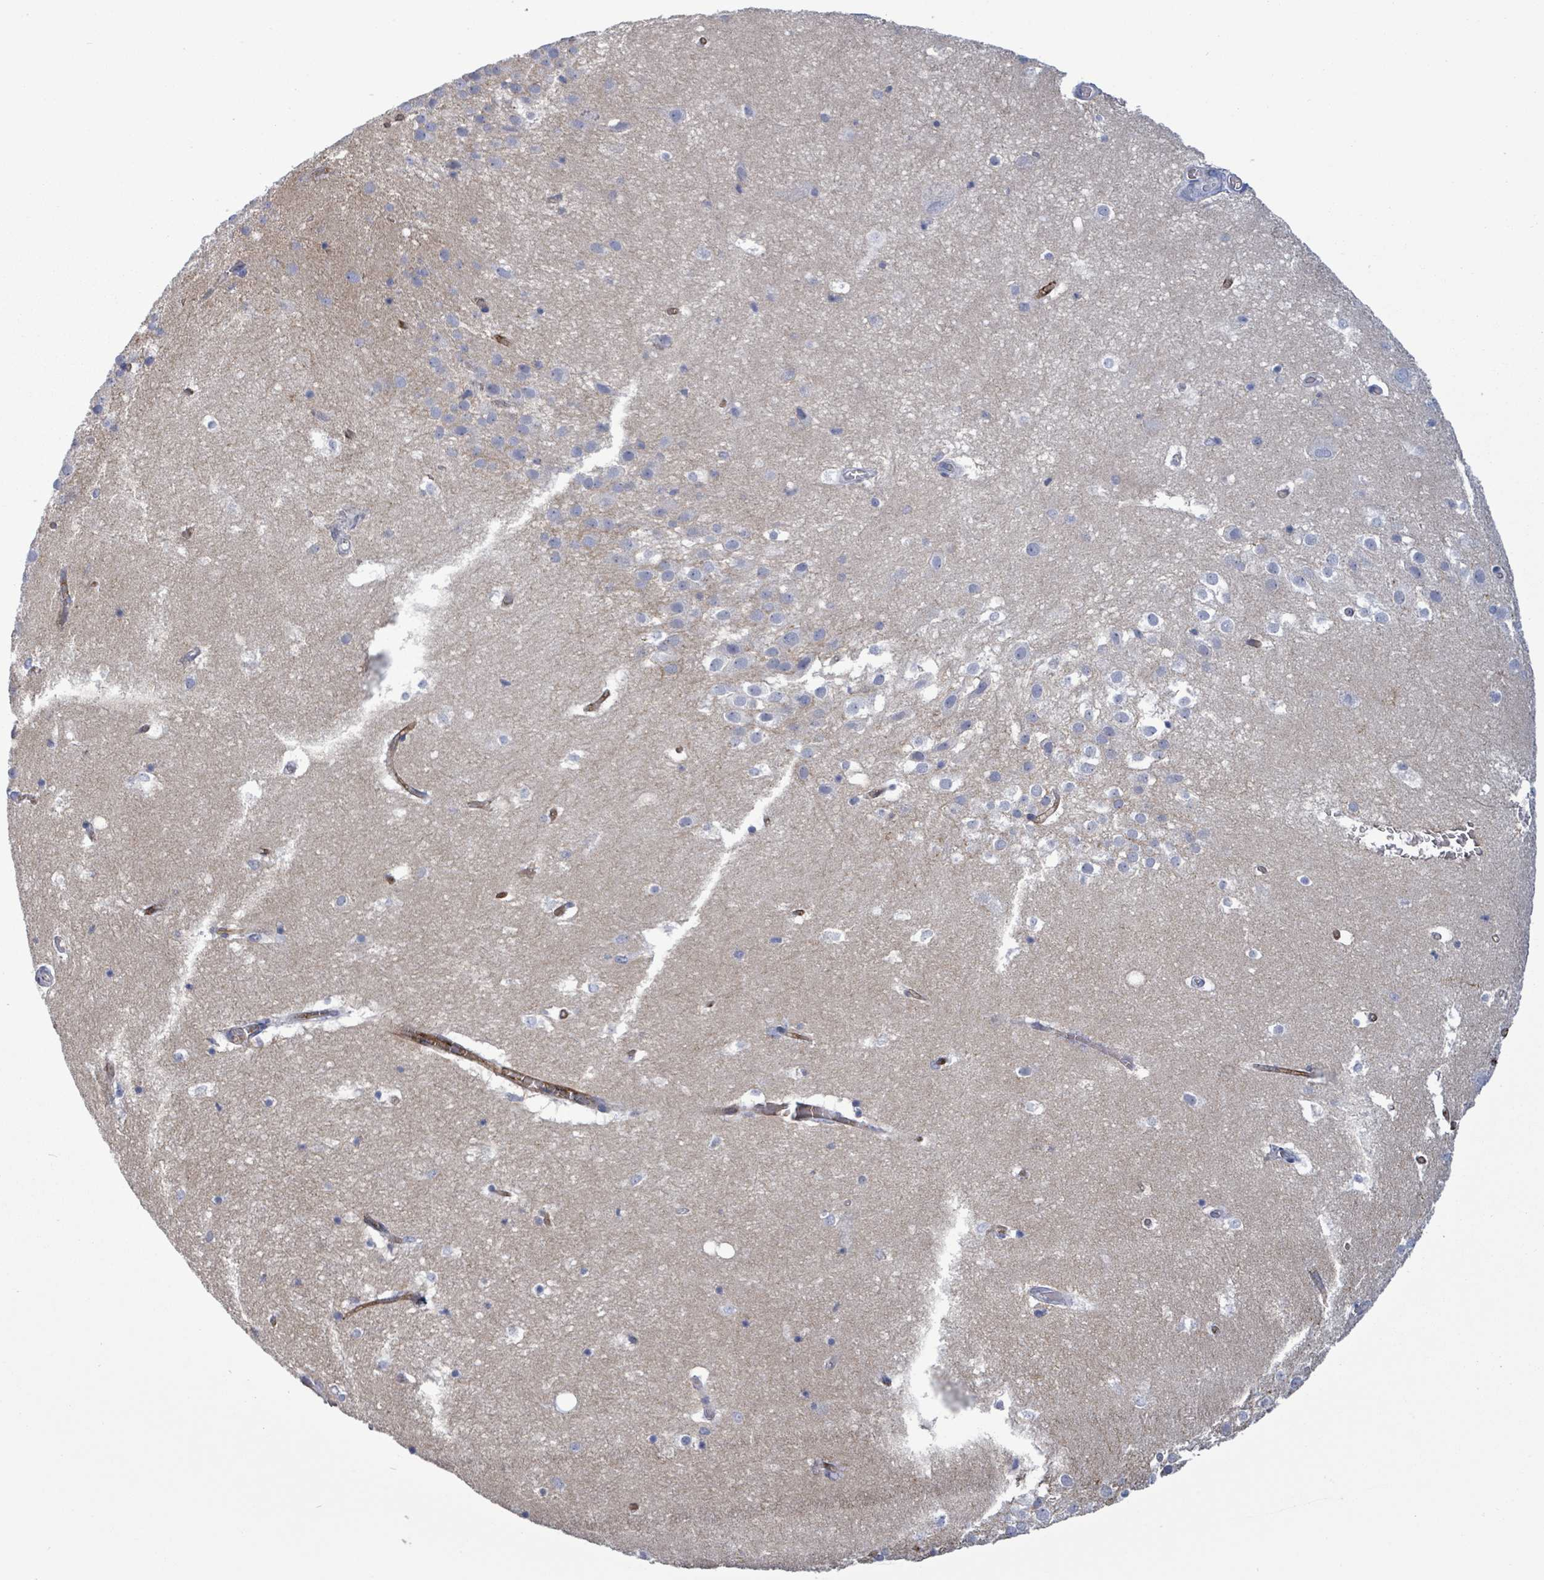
{"staining": {"intensity": "negative", "quantity": "none", "location": "none"}, "tissue": "hippocampus", "cell_type": "Glial cells", "image_type": "normal", "snomed": [{"axis": "morphology", "description": "Normal tissue, NOS"}, {"axis": "topography", "description": "Hippocampus"}], "caption": "DAB (3,3'-diaminobenzidine) immunohistochemical staining of normal hippocampus reveals no significant staining in glial cells. (Stains: DAB immunohistochemistry (IHC) with hematoxylin counter stain, Microscopy: brightfield microscopy at high magnification).", "gene": "BSG", "patient": {"sex": "female", "age": 52}}